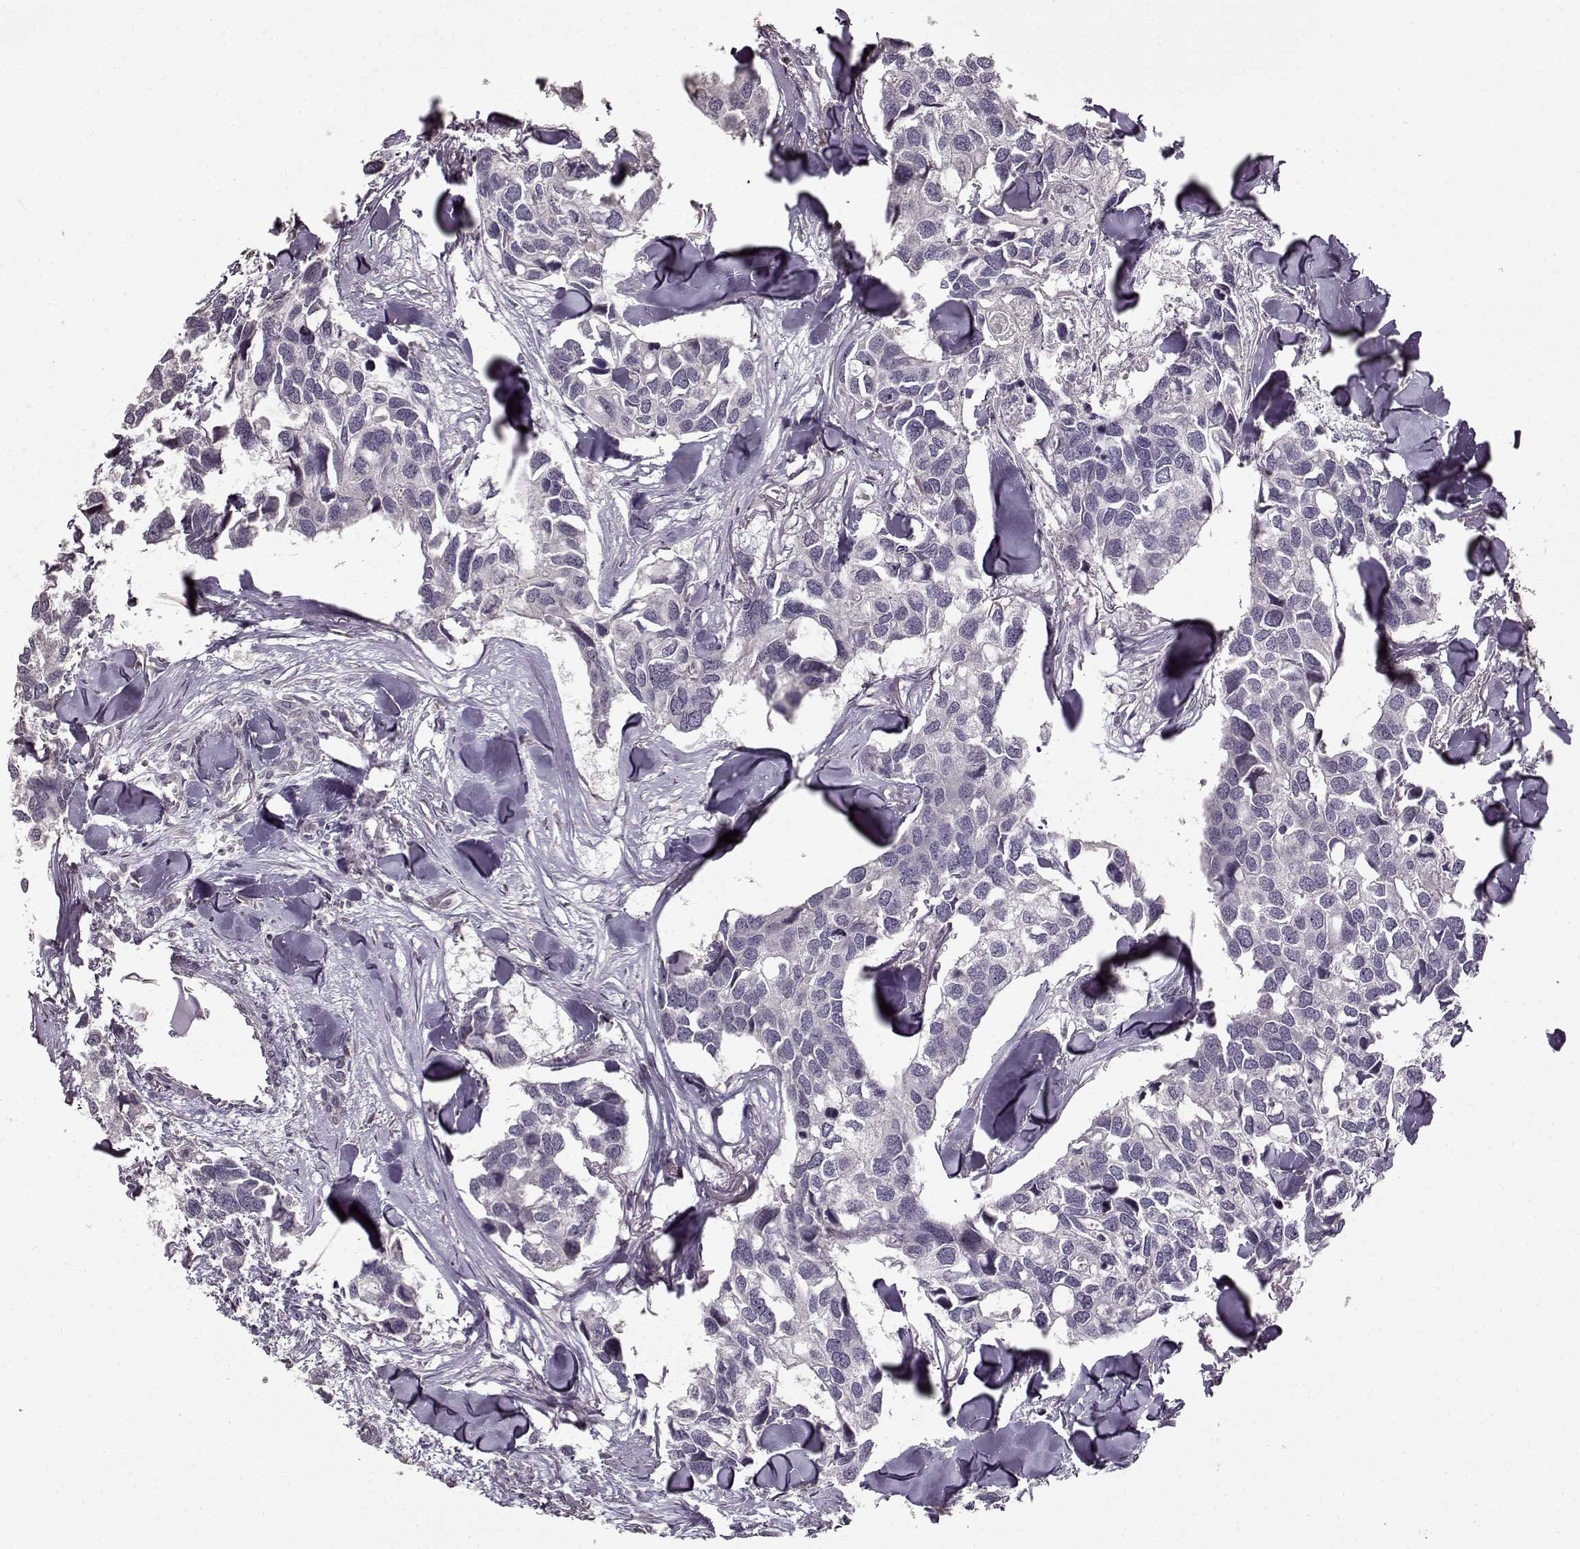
{"staining": {"intensity": "negative", "quantity": "none", "location": "none"}, "tissue": "breast cancer", "cell_type": "Tumor cells", "image_type": "cancer", "snomed": [{"axis": "morphology", "description": "Duct carcinoma"}, {"axis": "topography", "description": "Breast"}], "caption": "DAB immunohistochemical staining of breast cancer (intraductal carcinoma) demonstrates no significant positivity in tumor cells.", "gene": "FSHB", "patient": {"sex": "female", "age": 83}}